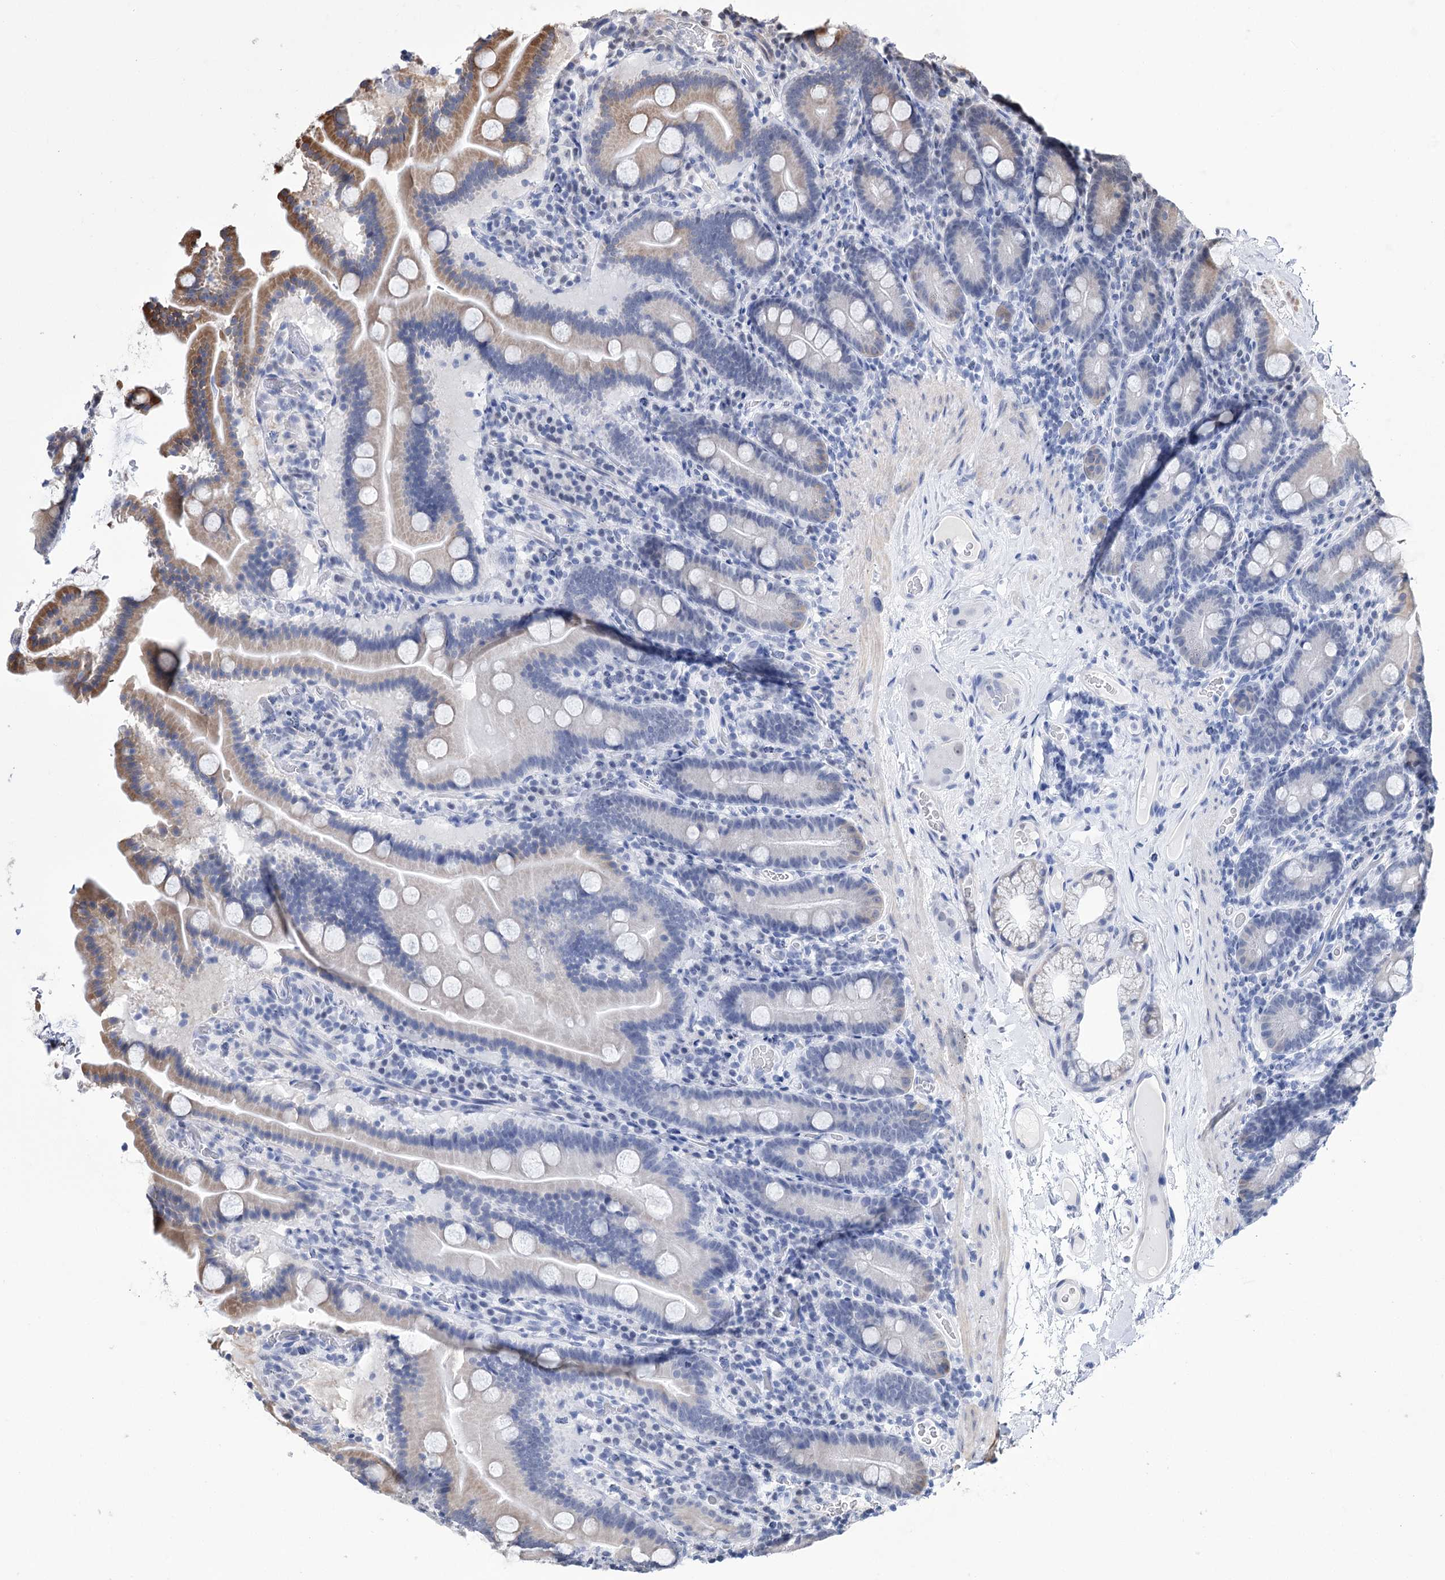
{"staining": {"intensity": "moderate", "quantity": "25%-75%", "location": "cytoplasmic/membranous"}, "tissue": "duodenum", "cell_type": "Glandular cells", "image_type": "normal", "snomed": [{"axis": "morphology", "description": "Normal tissue, NOS"}, {"axis": "topography", "description": "Duodenum"}], "caption": "Brown immunohistochemical staining in unremarkable human duodenum reveals moderate cytoplasmic/membranous staining in about 25%-75% of glandular cells. (brown staining indicates protein expression, while blue staining denotes nuclei).", "gene": "PPRC1", "patient": {"sex": "male", "age": 55}}